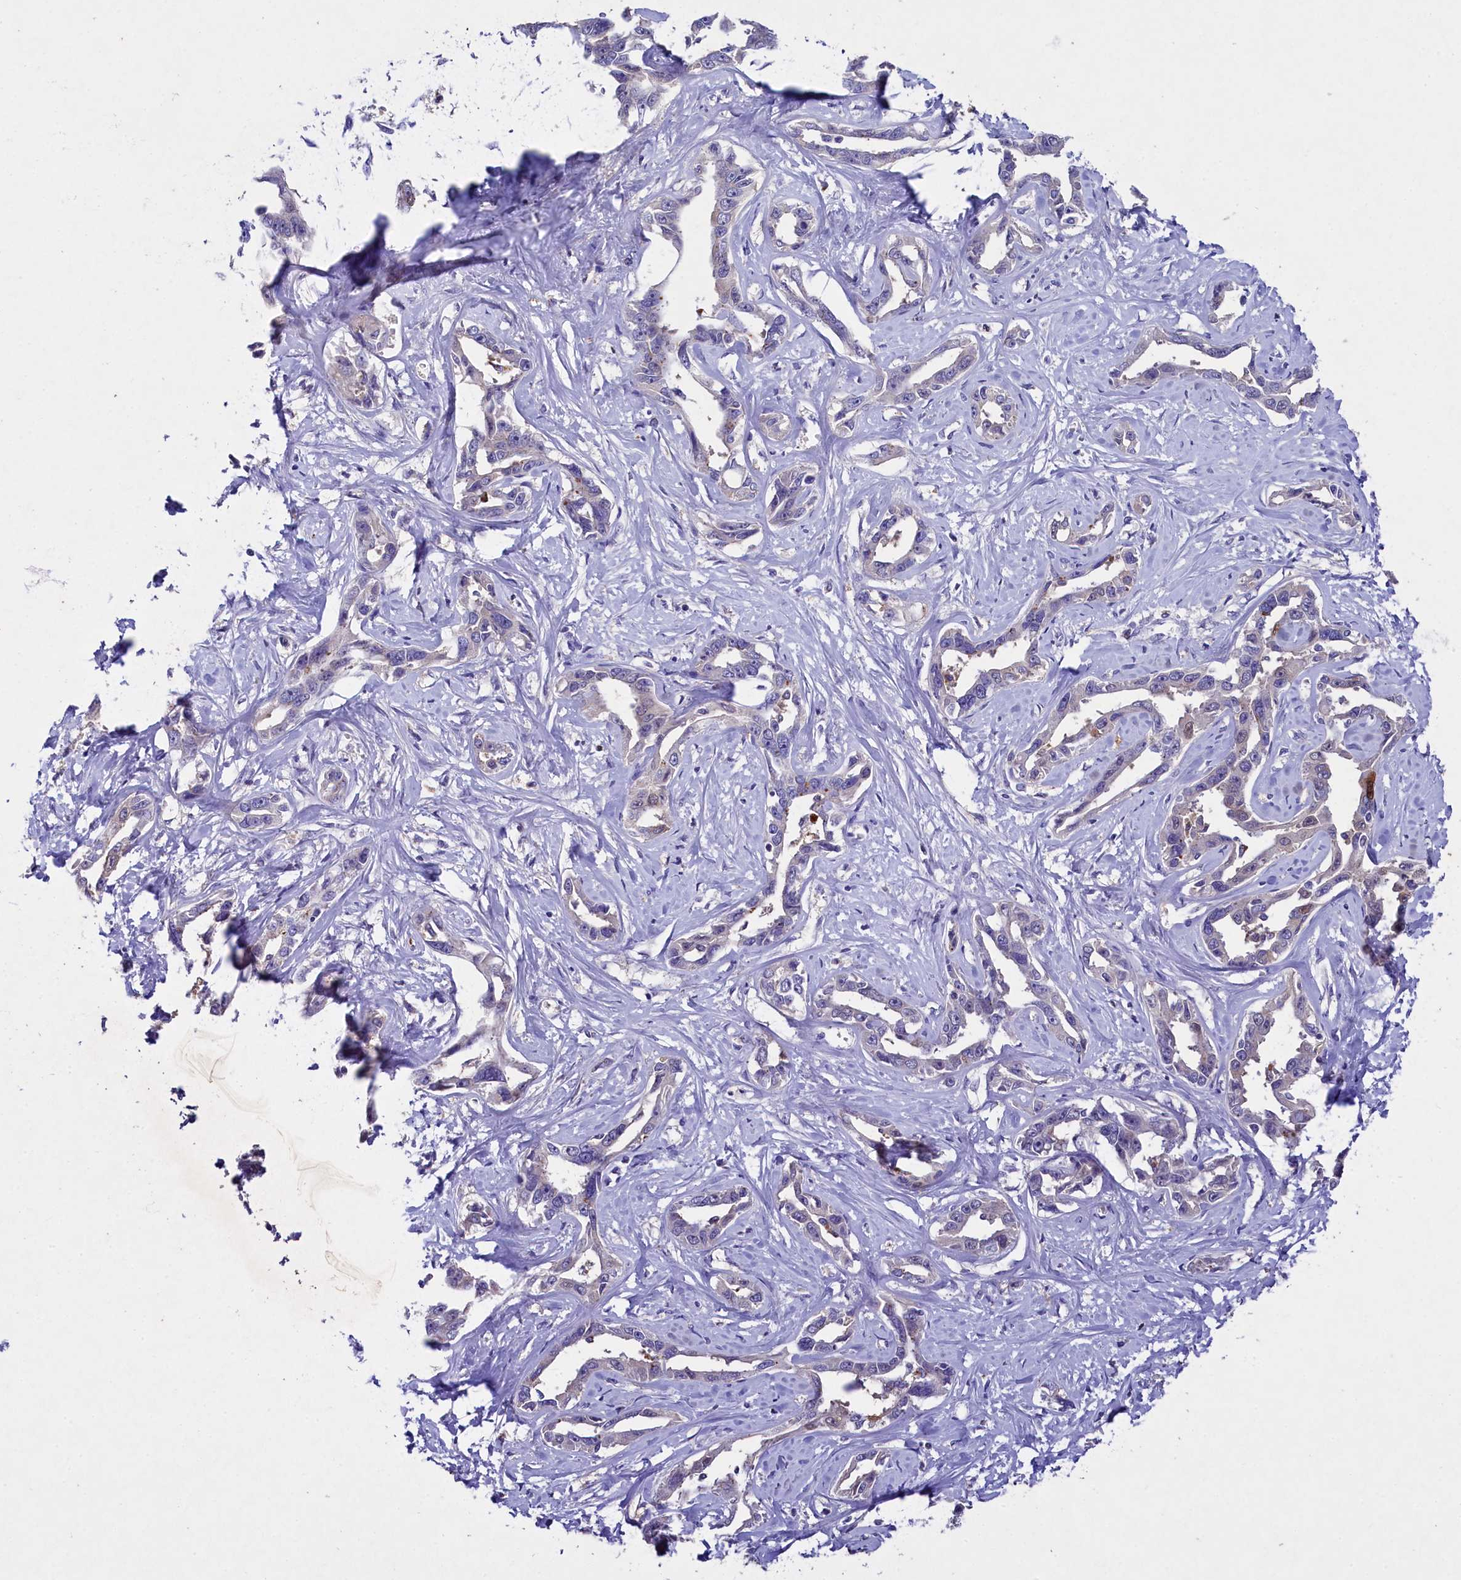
{"staining": {"intensity": "negative", "quantity": "none", "location": "none"}, "tissue": "liver cancer", "cell_type": "Tumor cells", "image_type": "cancer", "snomed": [{"axis": "morphology", "description": "Cholangiocarcinoma"}, {"axis": "topography", "description": "Liver"}], "caption": "IHC photomicrograph of neoplastic tissue: liver cholangiocarcinoma stained with DAB (3,3'-diaminobenzidine) demonstrates no significant protein staining in tumor cells.", "gene": "TGDS", "patient": {"sex": "male", "age": 59}}